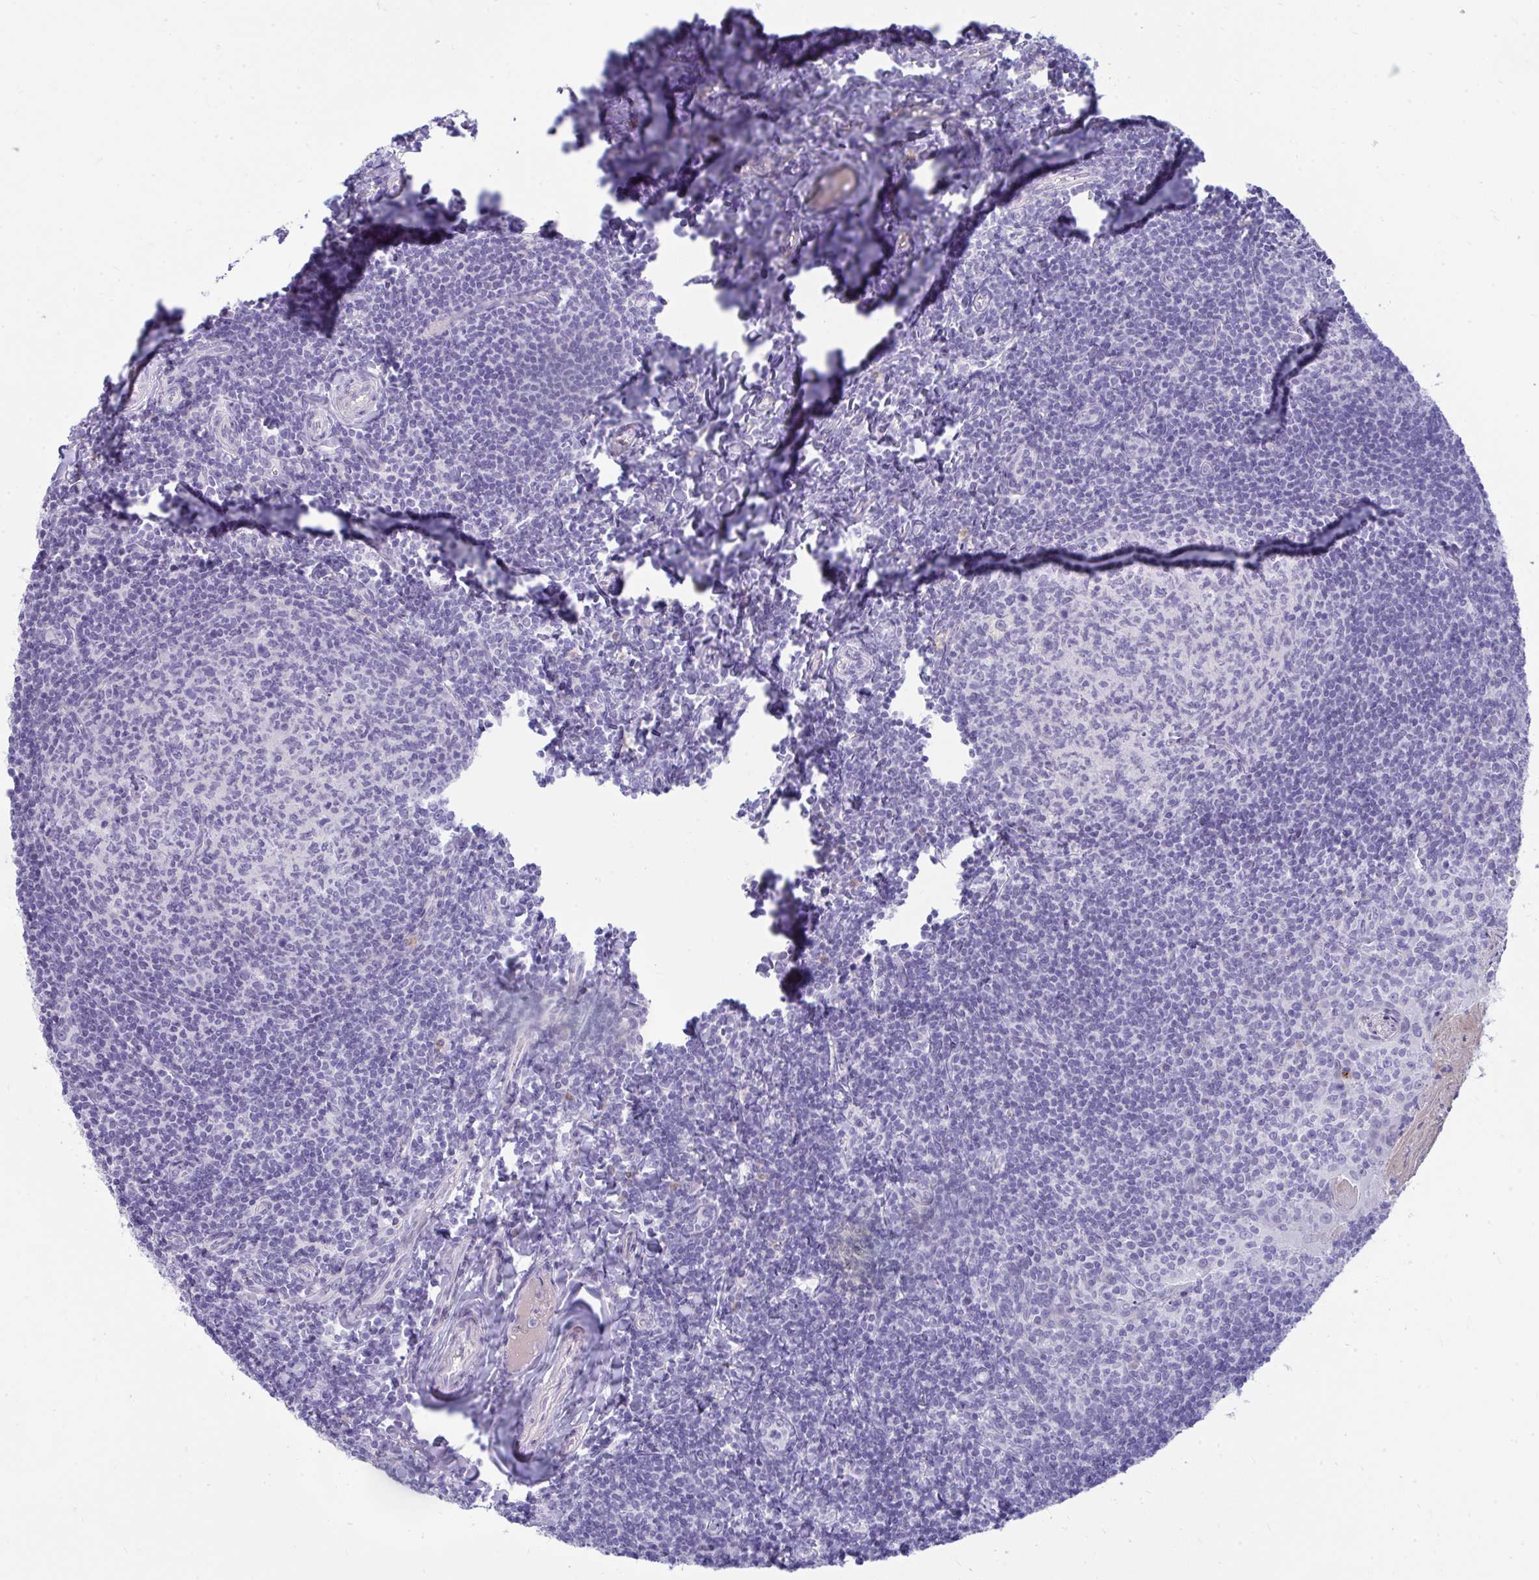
{"staining": {"intensity": "negative", "quantity": "none", "location": "none"}, "tissue": "tonsil", "cell_type": "Germinal center cells", "image_type": "normal", "snomed": [{"axis": "morphology", "description": "Normal tissue, NOS"}, {"axis": "topography", "description": "Tonsil"}], "caption": "Immunohistochemical staining of unremarkable tonsil reveals no significant staining in germinal center cells. (Immunohistochemistry, brightfield microscopy, high magnification).", "gene": "PIGZ", "patient": {"sex": "female", "age": 10}}